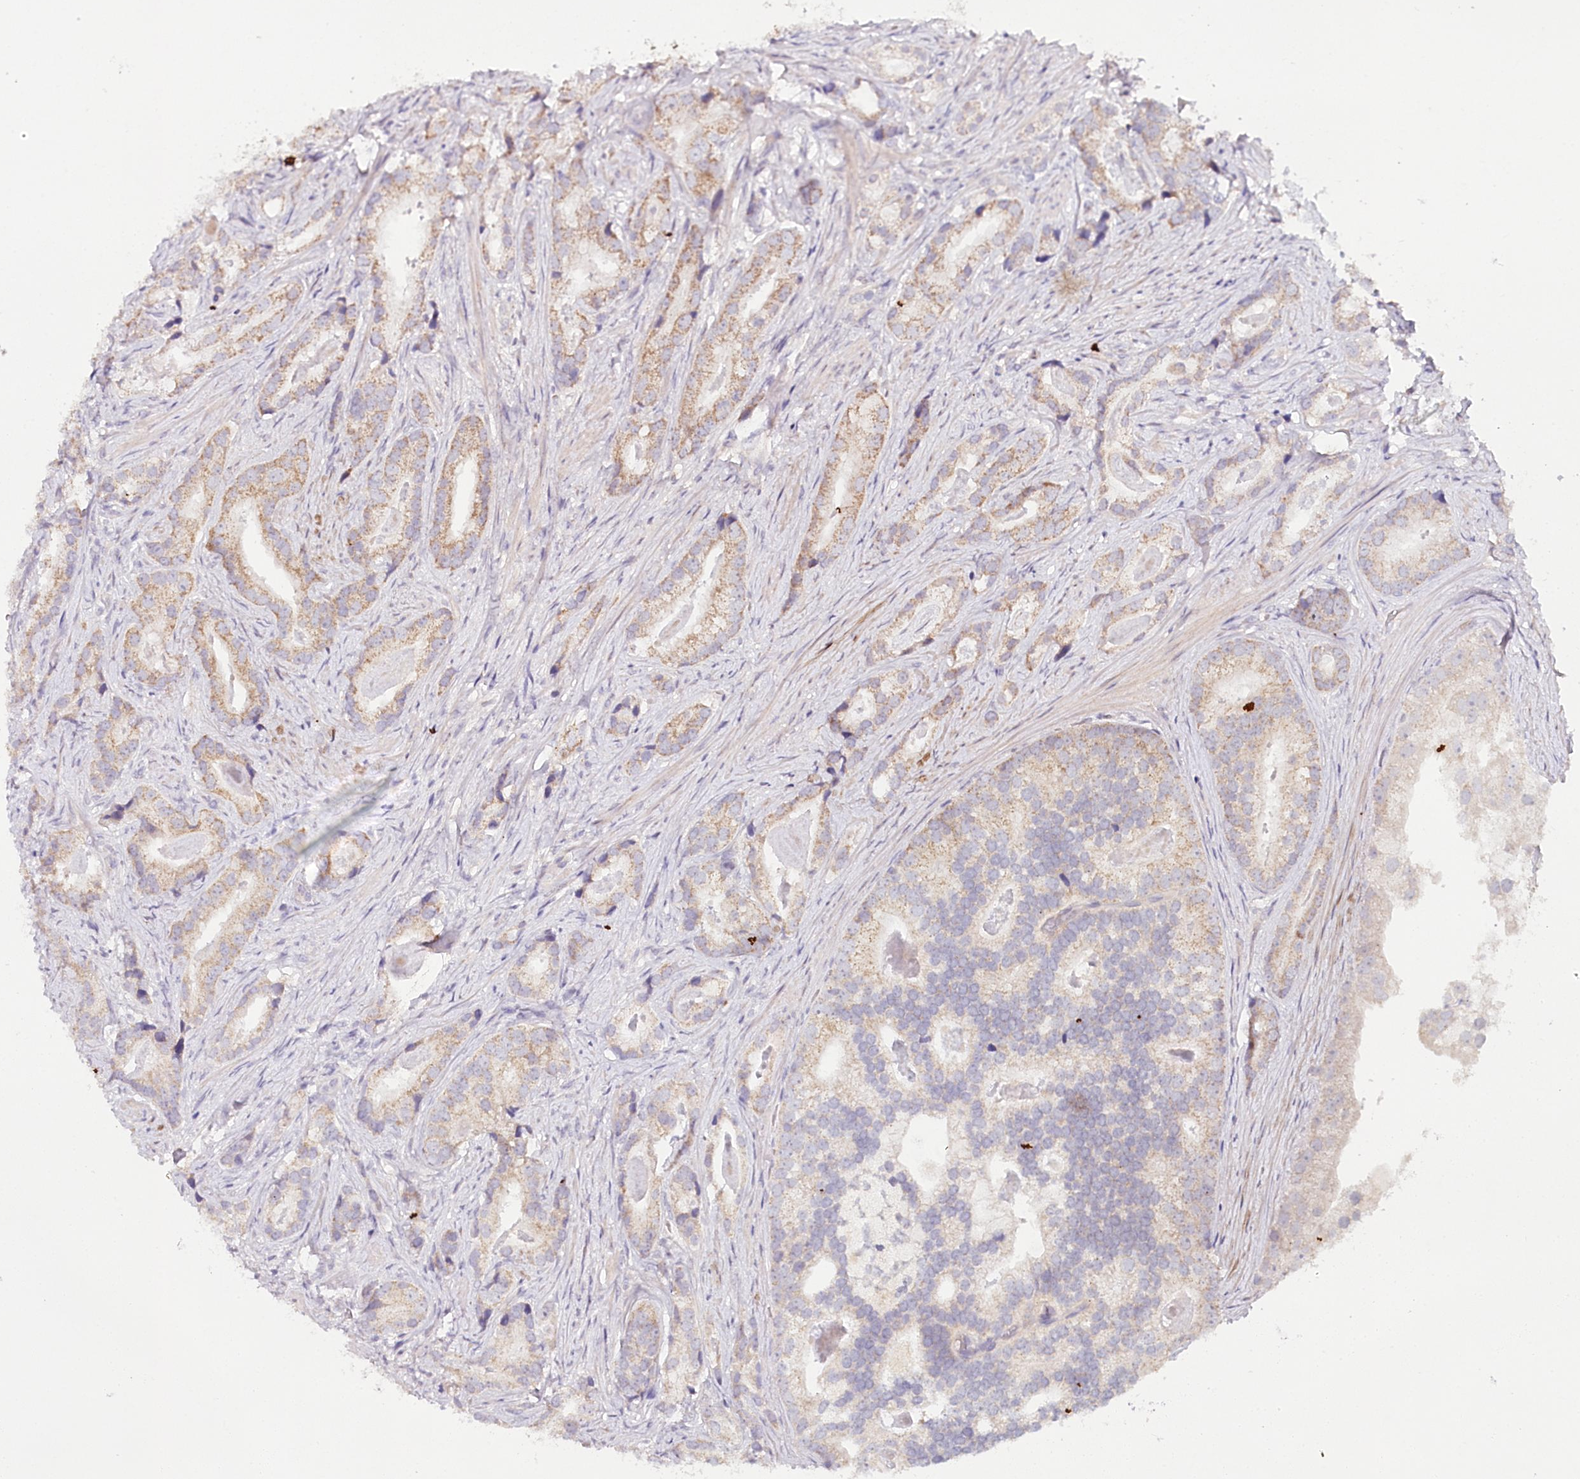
{"staining": {"intensity": "moderate", "quantity": "25%-75%", "location": "cytoplasmic/membranous"}, "tissue": "prostate cancer", "cell_type": "Tumor cells", "image_type": "cancer", "snomed": [{"axis": "morphology", "description": "Adenocarcinoma, Low grade"}, {"axis": "topography", "description": "Prostate"}], "caption": "Moderate cytoplasmic/membranous staining is present in about 25%-75% of tumor cells in prostate cancer.", "gene": "MMP25", "patient": {"sex": "male", "age": 71}}